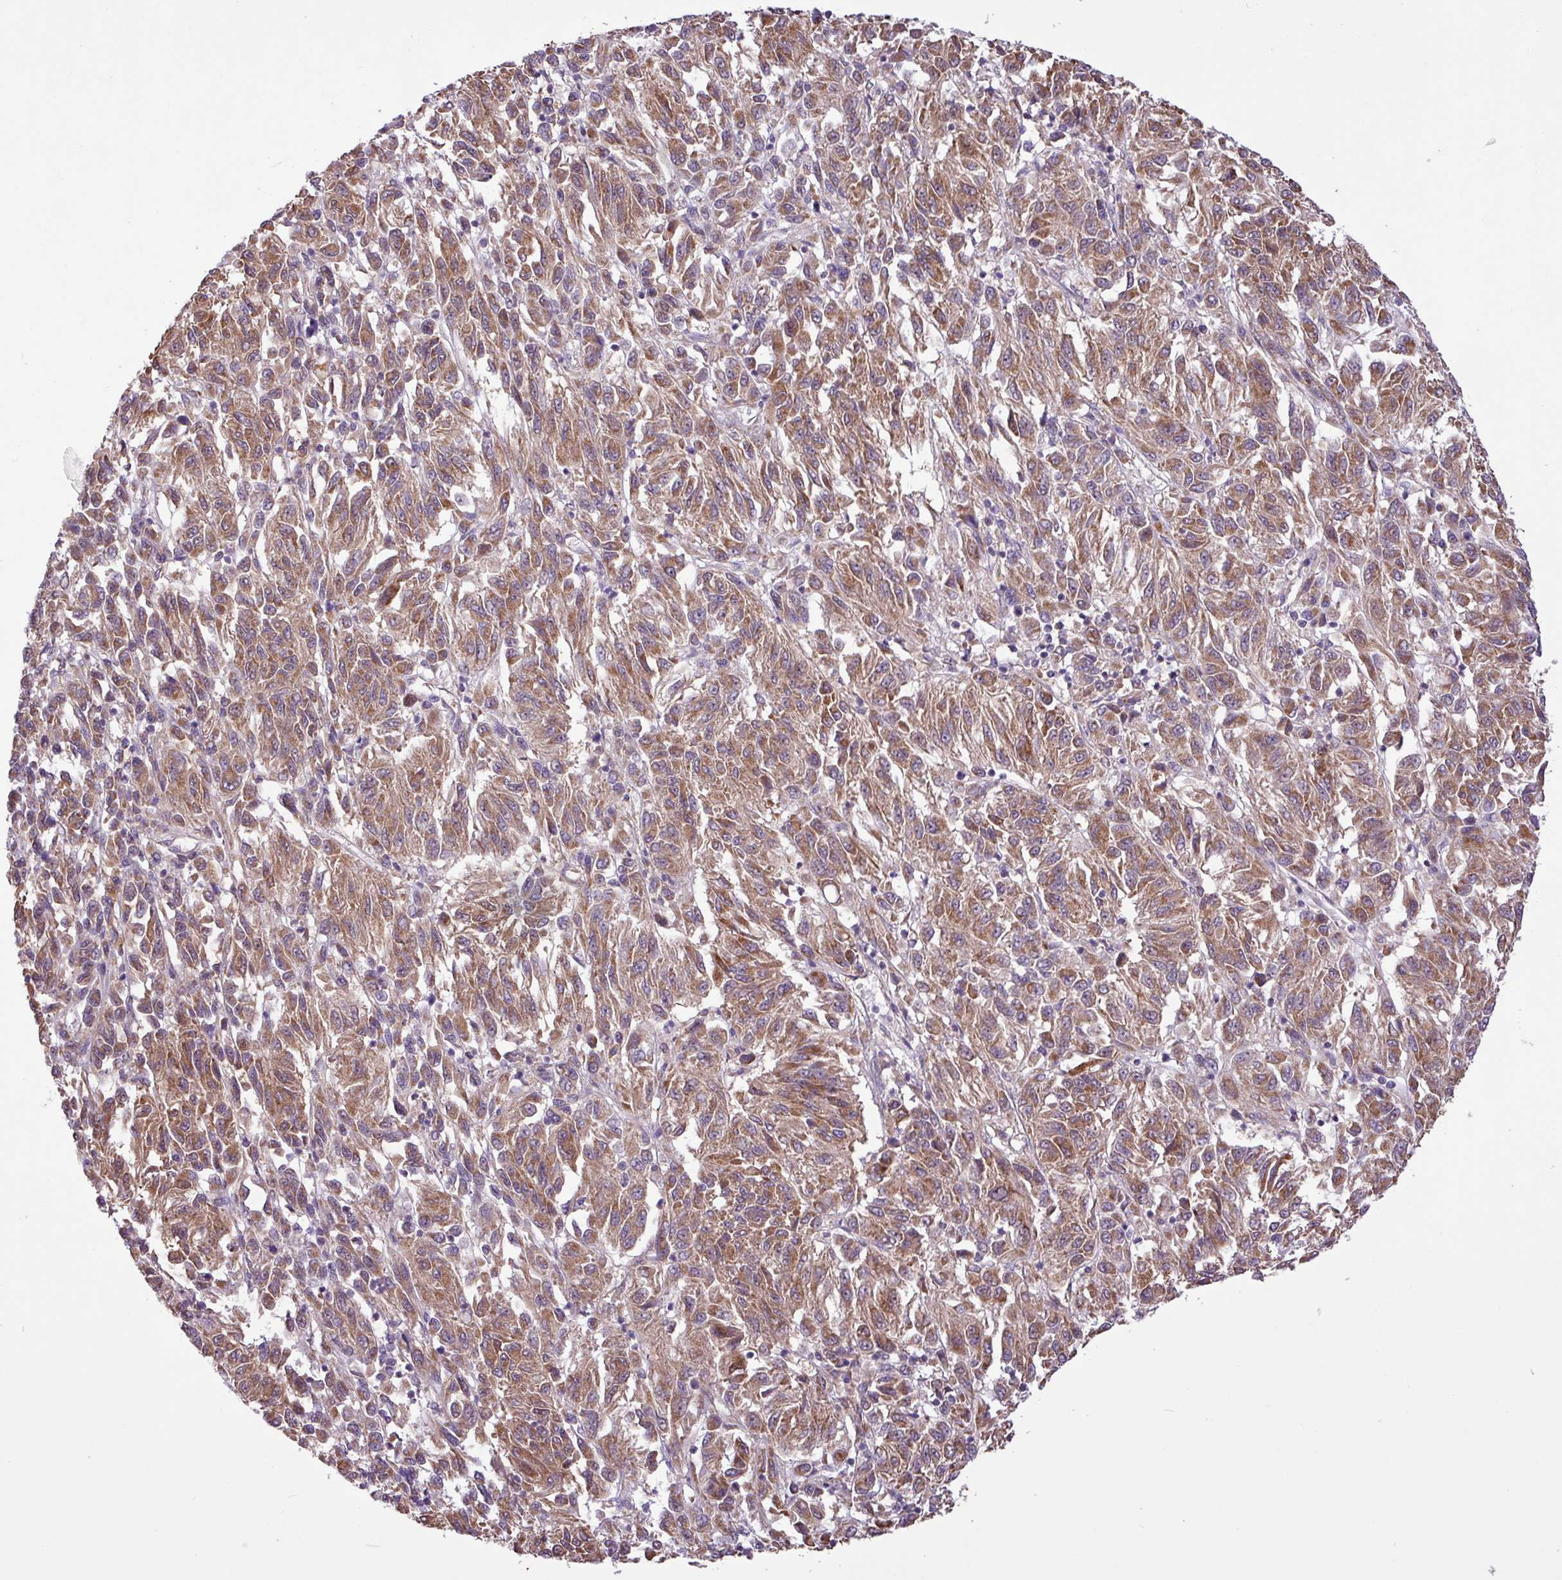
{"staining": {"intensity": "moderate", "quantity": ">75%", "location": "cytoplasmic/membranous"}, "tissue": "melanoma", "cell_type": "Tumor cells", "image_type": "cancer", "snomed": [{"axis": "morphology", "description": "Malignant melanoma, Metastatic site"}, {"axis": "topography", "description": "Lung"}], "caption": "Brown immunohistochemical staining in malignant melanoma (metastatic site) demonstrates moderate cytoplasmic/membranous expression in about >75% of tumor cells.", "gene": "TIMM10B", "patient": {"sex": "male", "age": 64}}